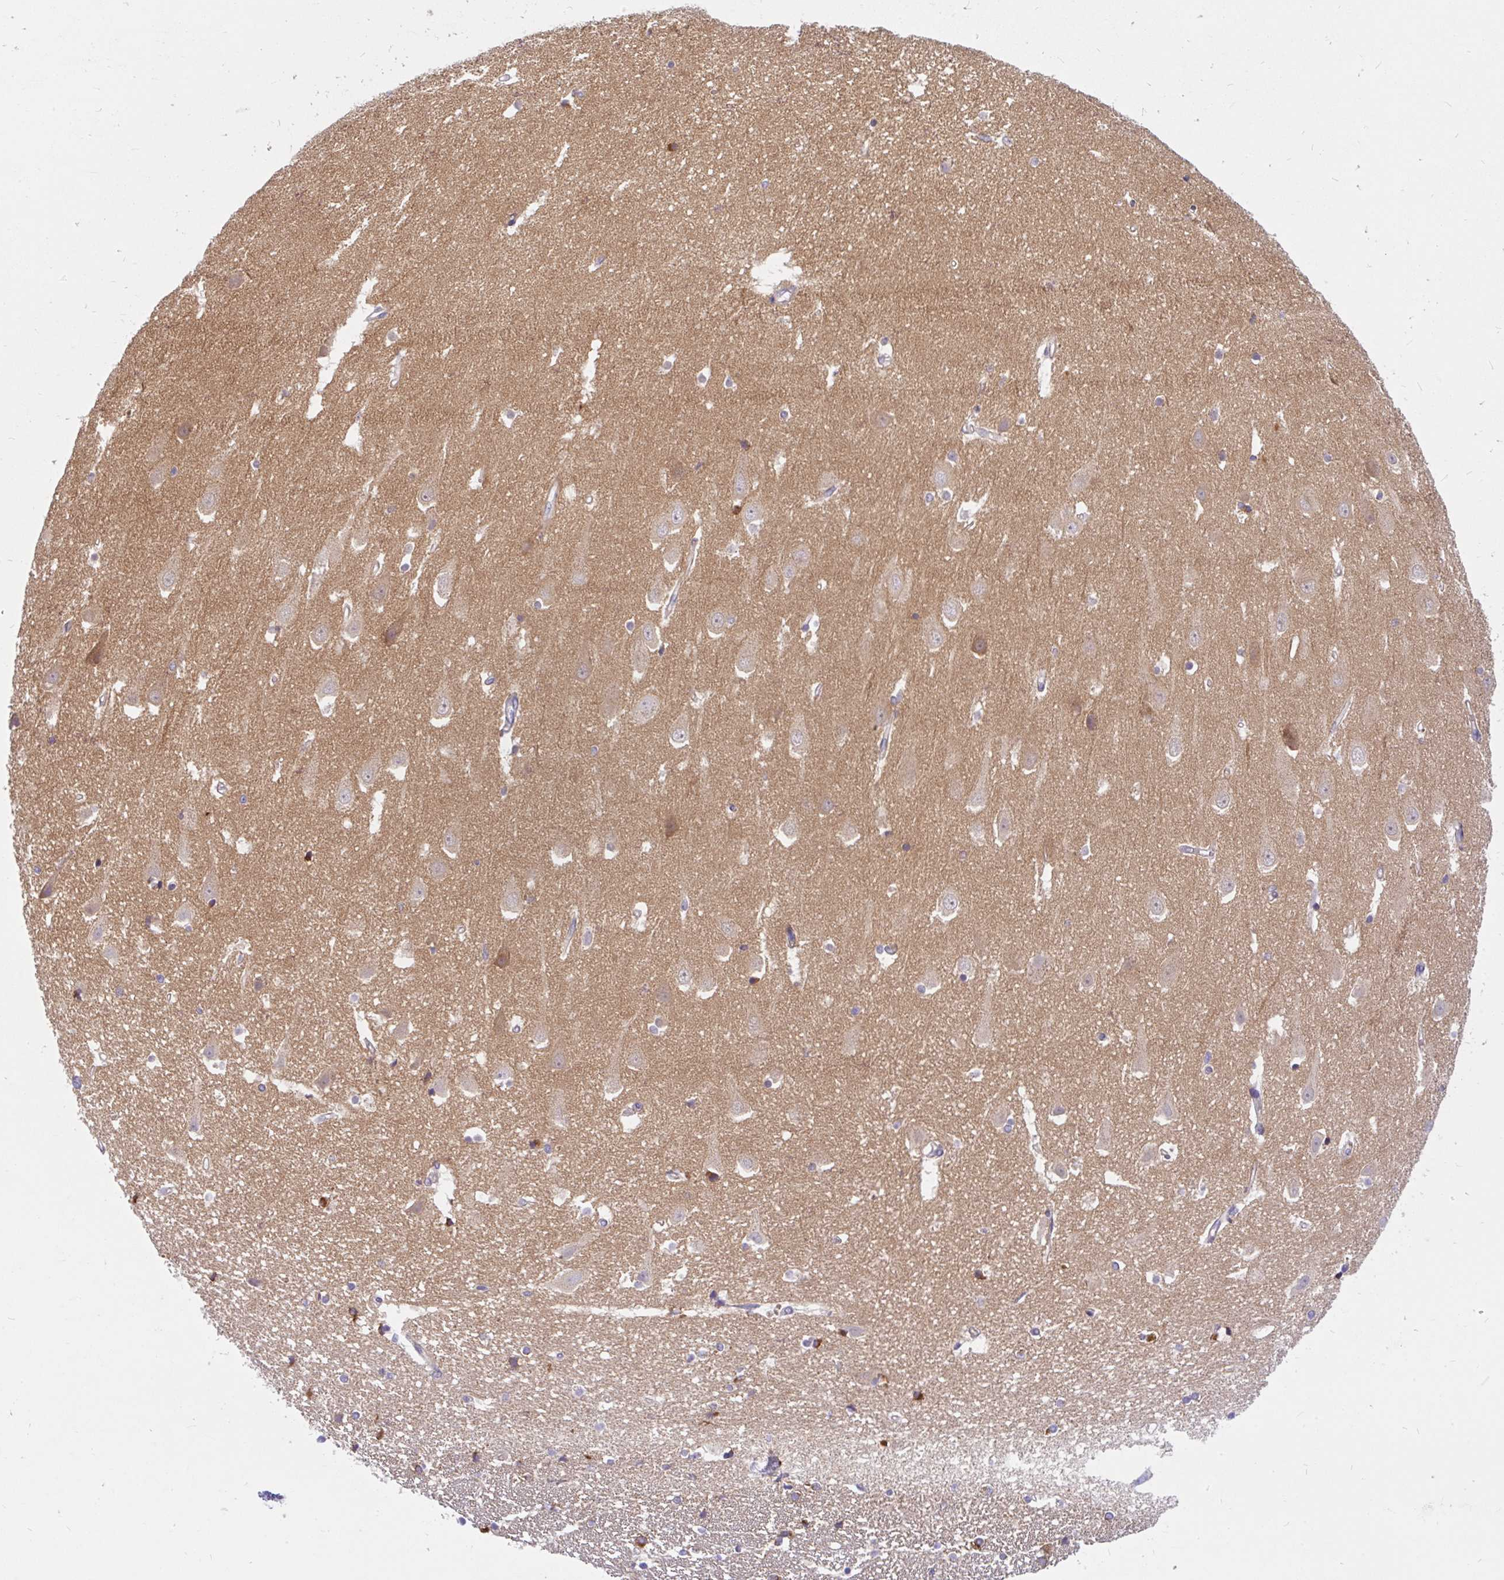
{"staining": {"intensity": "moderate", "quantity": "<25%", "location": "cytoplasmic/membranous"}, "tissue": "hippocampus", "cell_type": "Glial cells", "image_type": "normal", "snomed": [{"axis": "morphology", "description": "Normal tissue, NOS"}, {"axis": "topography", "description": "Hippocampus"}], "caption": "The micrograph shows a brown stain indicating the presence of a protein in the cytoplasmic/membranous of glial cells in hippocampus. The staining is performed using DAB brown chromogen to label protein expression. The nuclei are counter-stained blue using hematoxylin.", "gene": "LRRC26", "patient": {"sex": "male", "age": 63}}